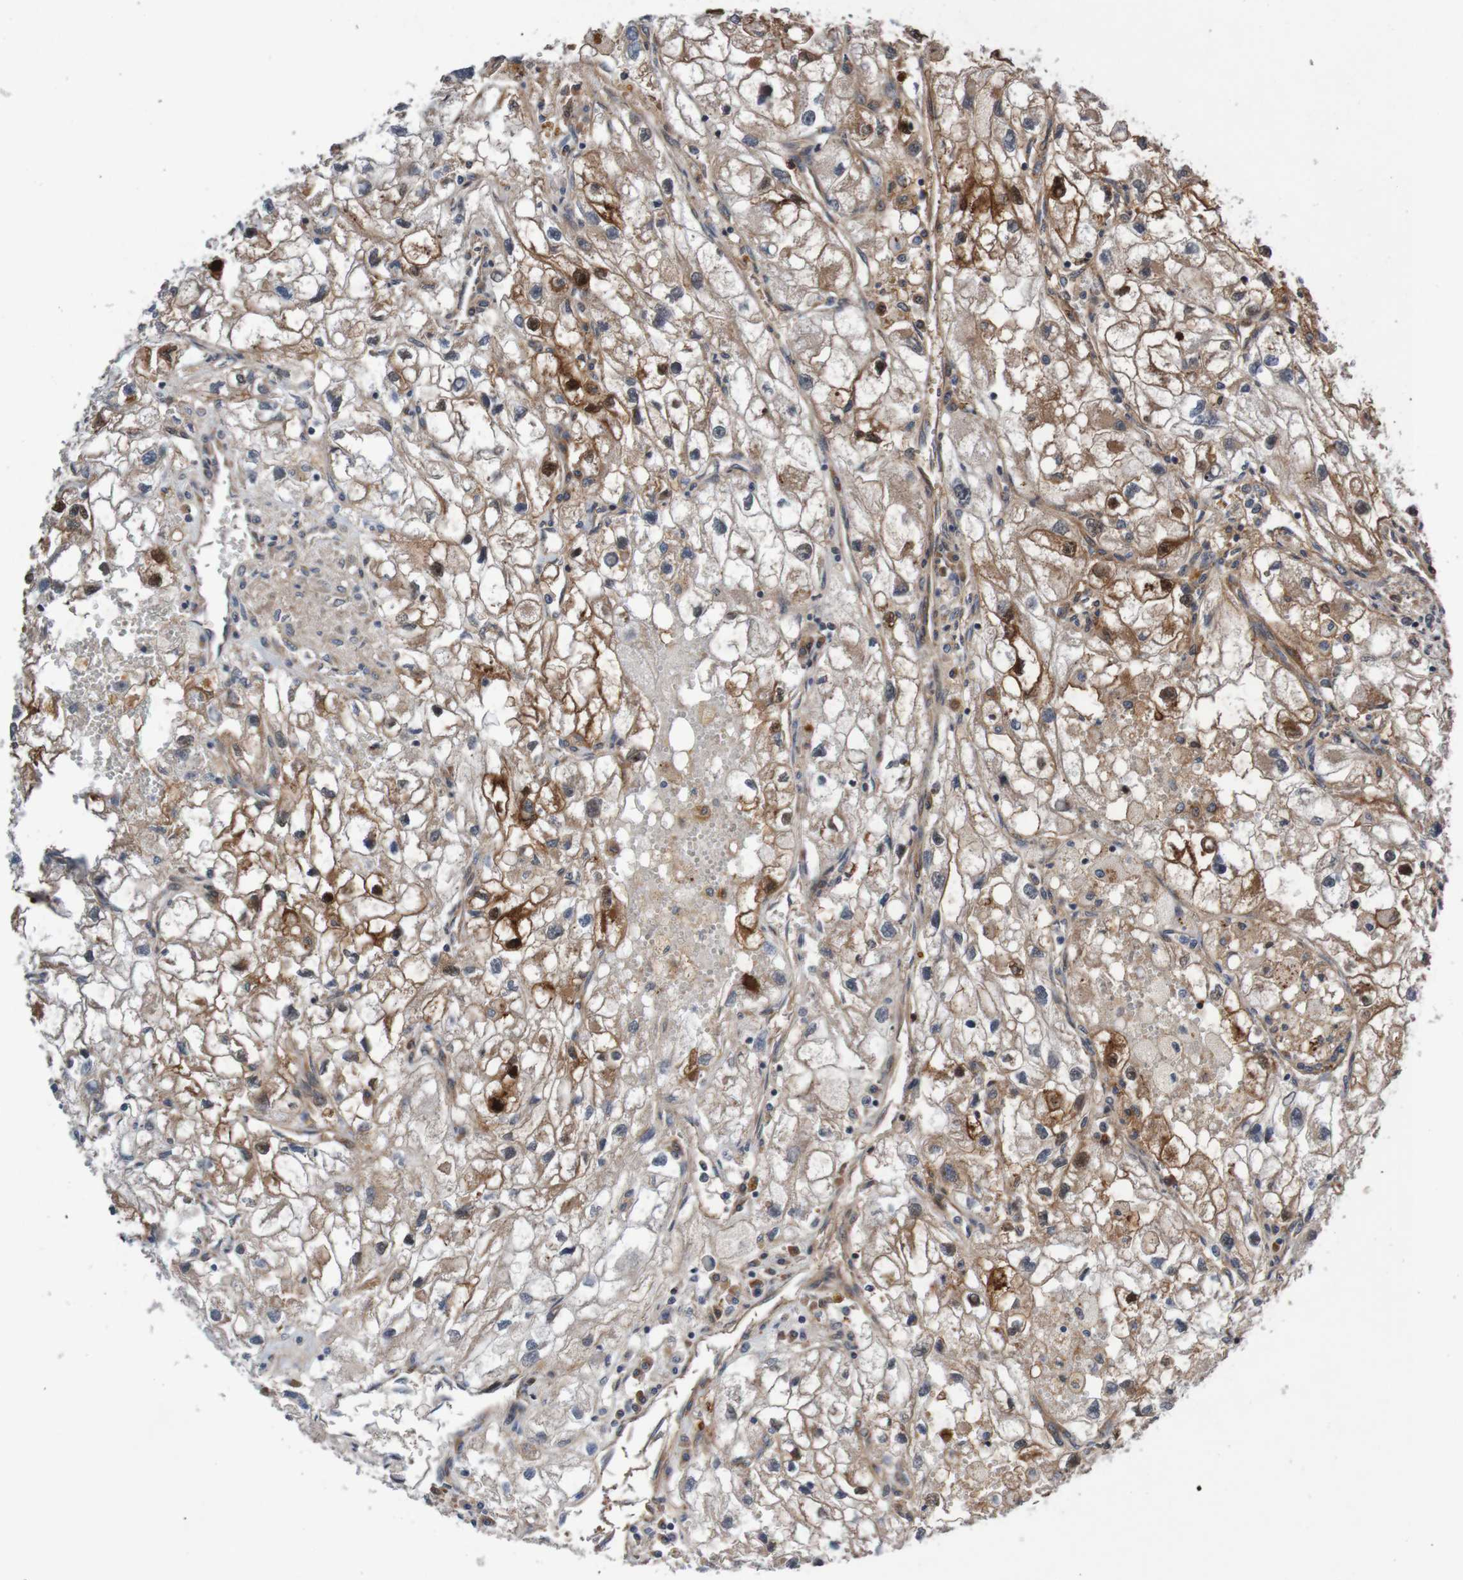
{"staining": {"intensity": "moderate", "quantity": ">75%", "location": "cytoplasmic/membranous"}, "tissue": "renal cancer", "cell_type": "Tumor cells", "image_type": "cancer", "snomed": [{"axis": "morphology", "description": "Adenocarcinoma, NOS"}, {"axis": "topography", "description": "Kidney"}], "caption": "Human renal adenocarcinoma stained with a brown dye shows moderate cytoplasmic/membranous positive positivity in about >75% of tumor cells.", "gene": "CPED1", "patient": {"sex": "female", "age": 70}}